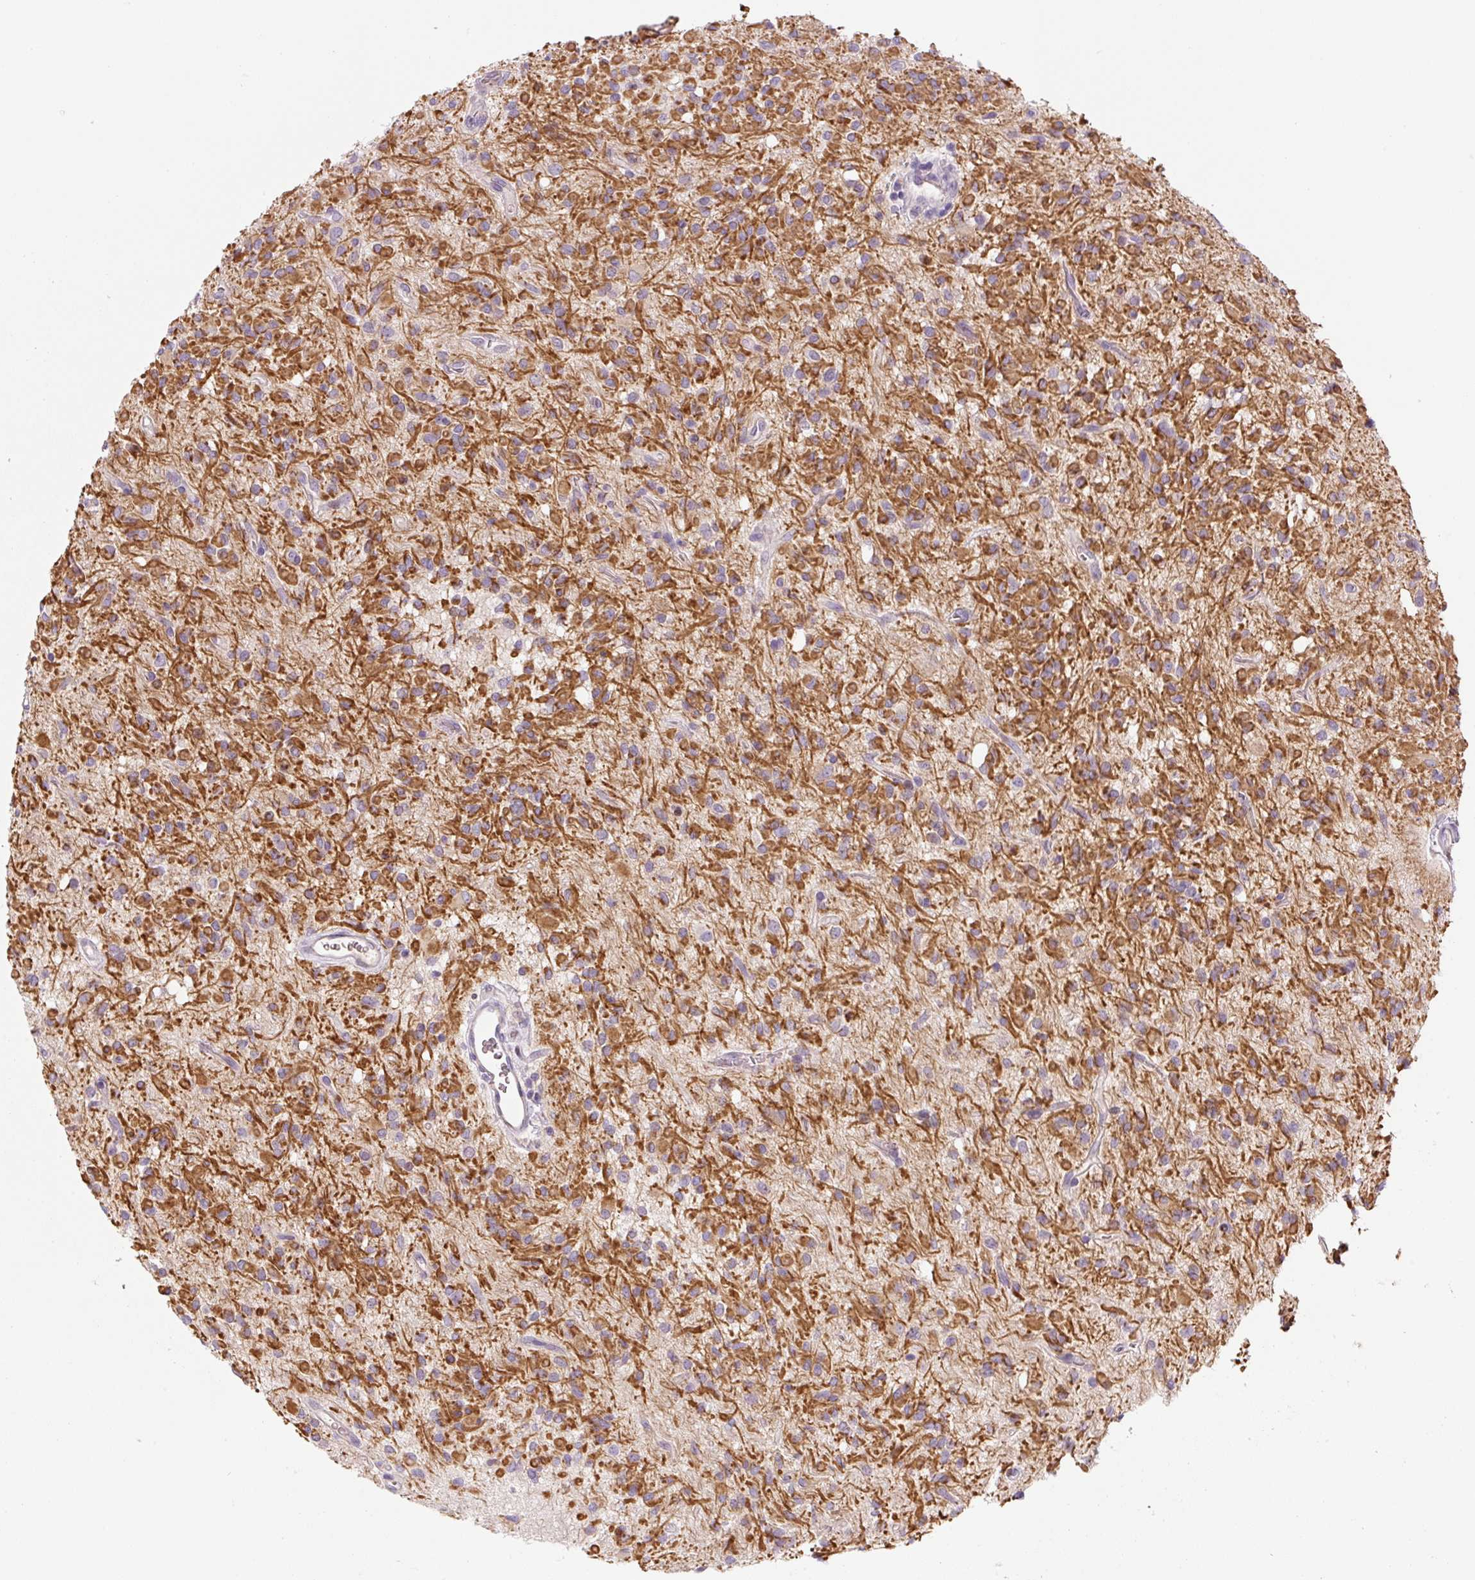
{"staining": {"intensity": "negative", "quantity": "none", "location": "none"}, "tissue": "glioma", "cell_type": "Tumor cells", "image_type": "cancer", "snomed": [{"axis": "morphology", "description": "Glioma, malignant, Low grade"}, {"axis": "topography", "description": "Brain"}], "caption": "High power microscopy photomicrograph of an immunohistochemistry photomicrograph of low-grade glioma (malignant), revealing no significant expression in tumor cells.", "gene": "YIF1B", "patient": {"sex": "female", "age": 33}}